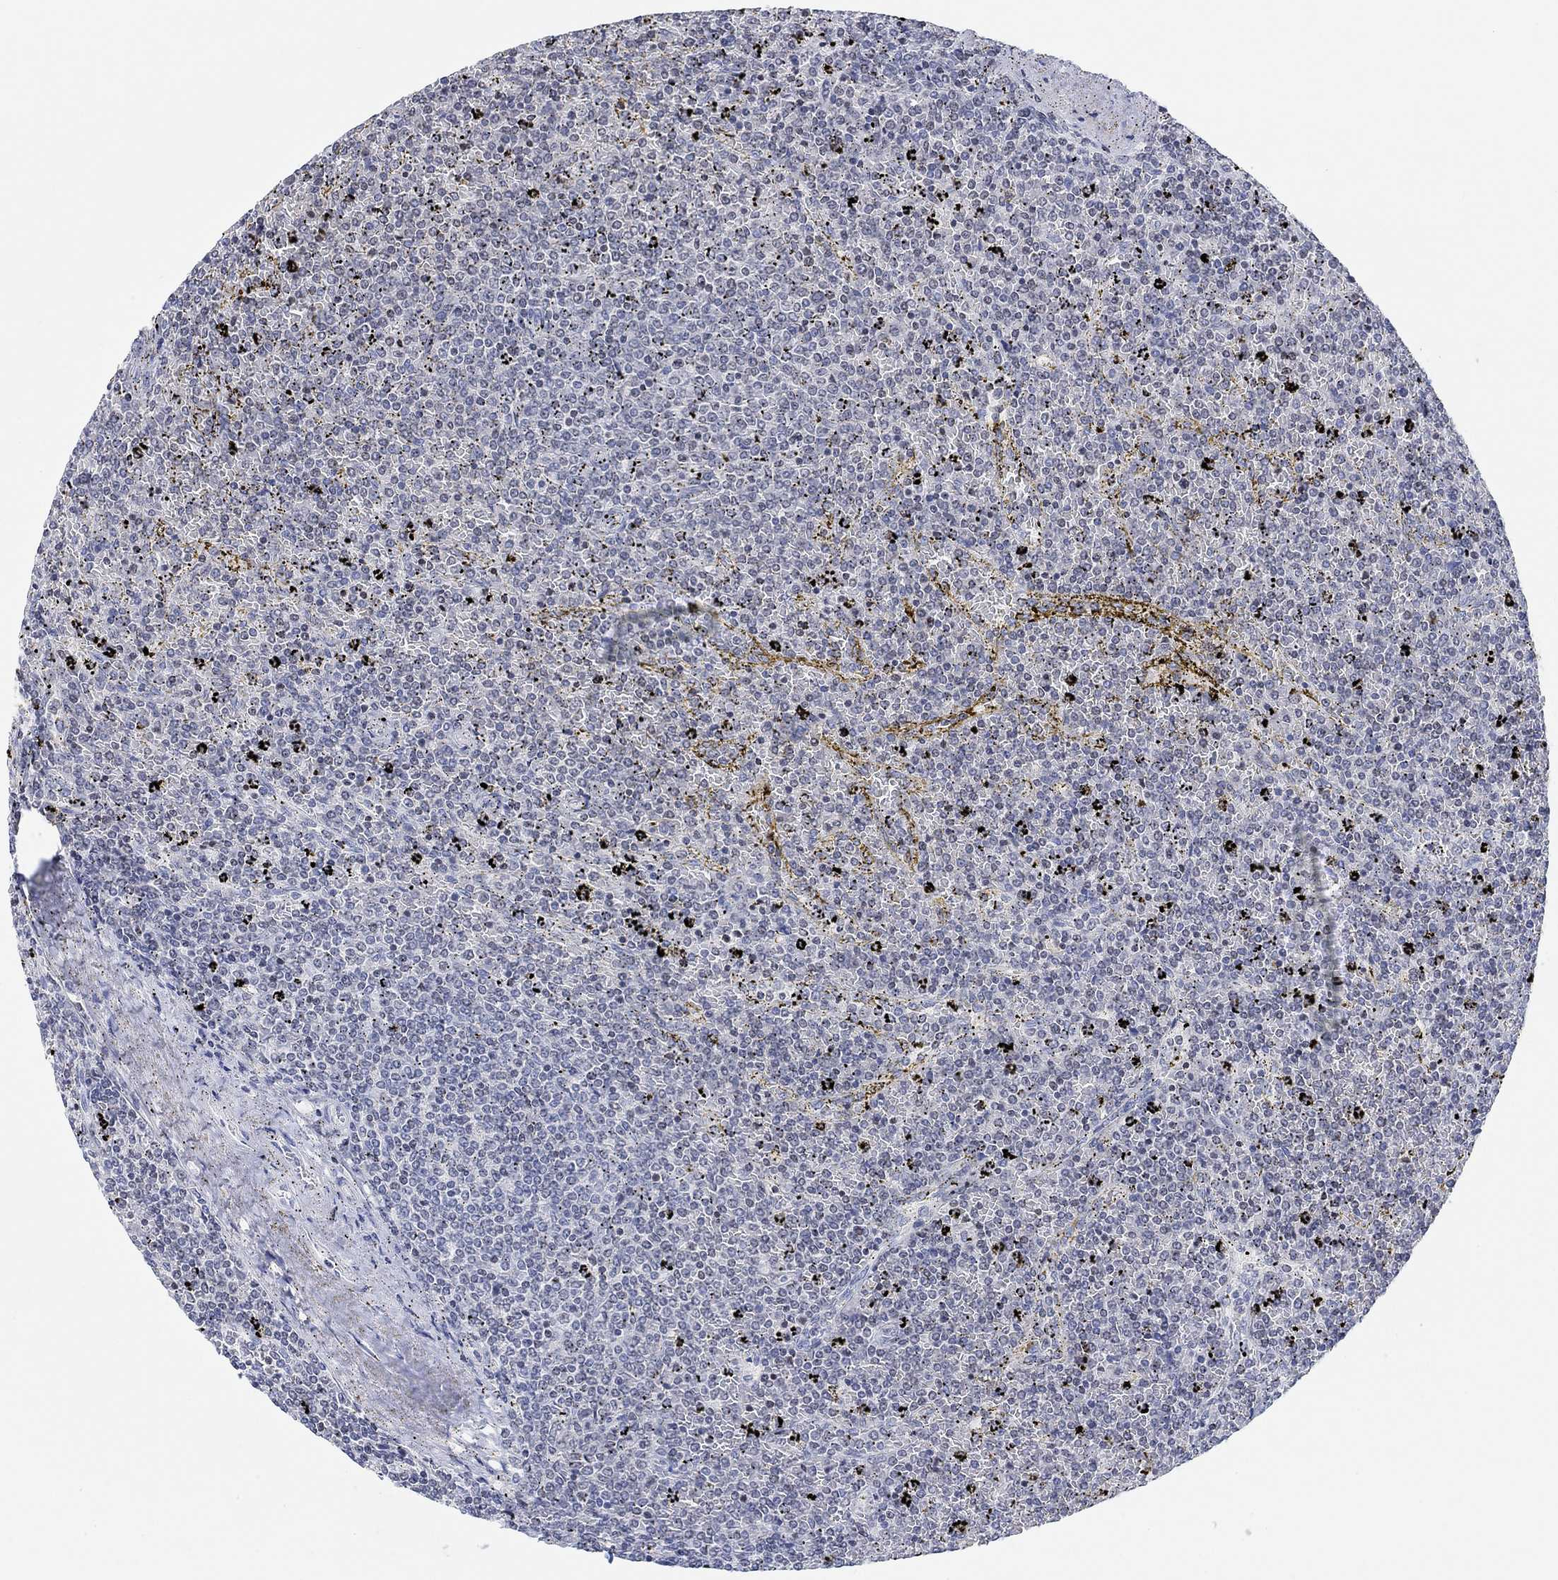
{"staining": {"intensity": "negative", "quantity": "none", "location": "none"}, "tissue": "lymphoma", "cell_type": "Tumor cells", "image_type": "cancer", "snomed": [{"axis": "morphology", "description": "Malignant lymphoma, non-Hodgkin's type, Low grade"}, {"axis": "topography", "description": "Spleen"}], "caption": "Tumor cells show no significant positivity in lymphoma.", "gene": "ATP6V1E2", "patient": {"sex": "female", "age": 77}}